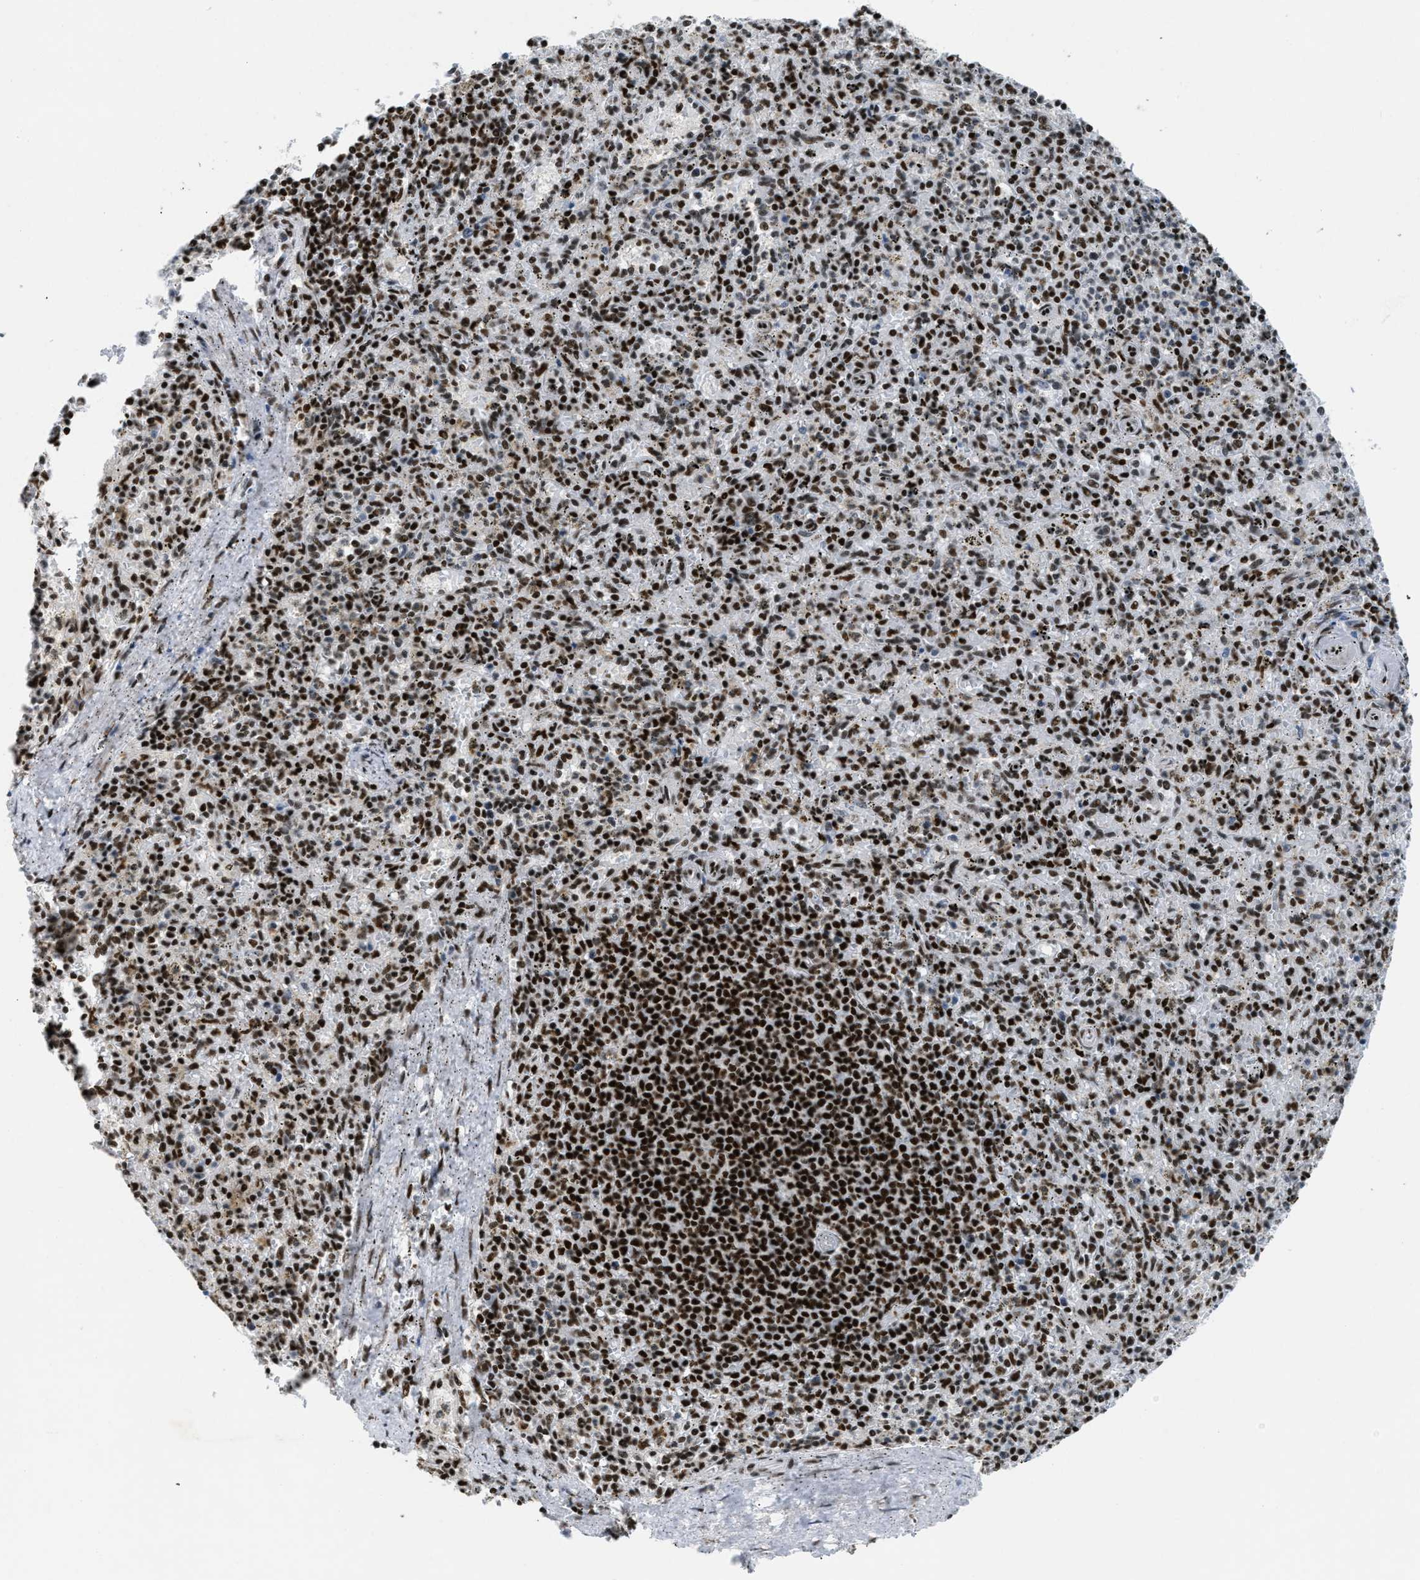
{"staining": {"intensity": "strong", "quantity": ">75%", "location": "nuclear"}, "tissue": "spleen", "cell_type": "Cells in red pulp", "image_type": "normal", "snomed": [{"axis": "morphology", "description": "Normal tissue, NOS"}, {"axis": "topography", "description": "Spleen"}], "caption": "Immunohistochemistry (IHC) of normal spleen shows high levels of strong nuclear staining in approximately >75% of cells in red pulp.", "gene": "SCAF4", "patient": {"sex": "male", "age": 72}}